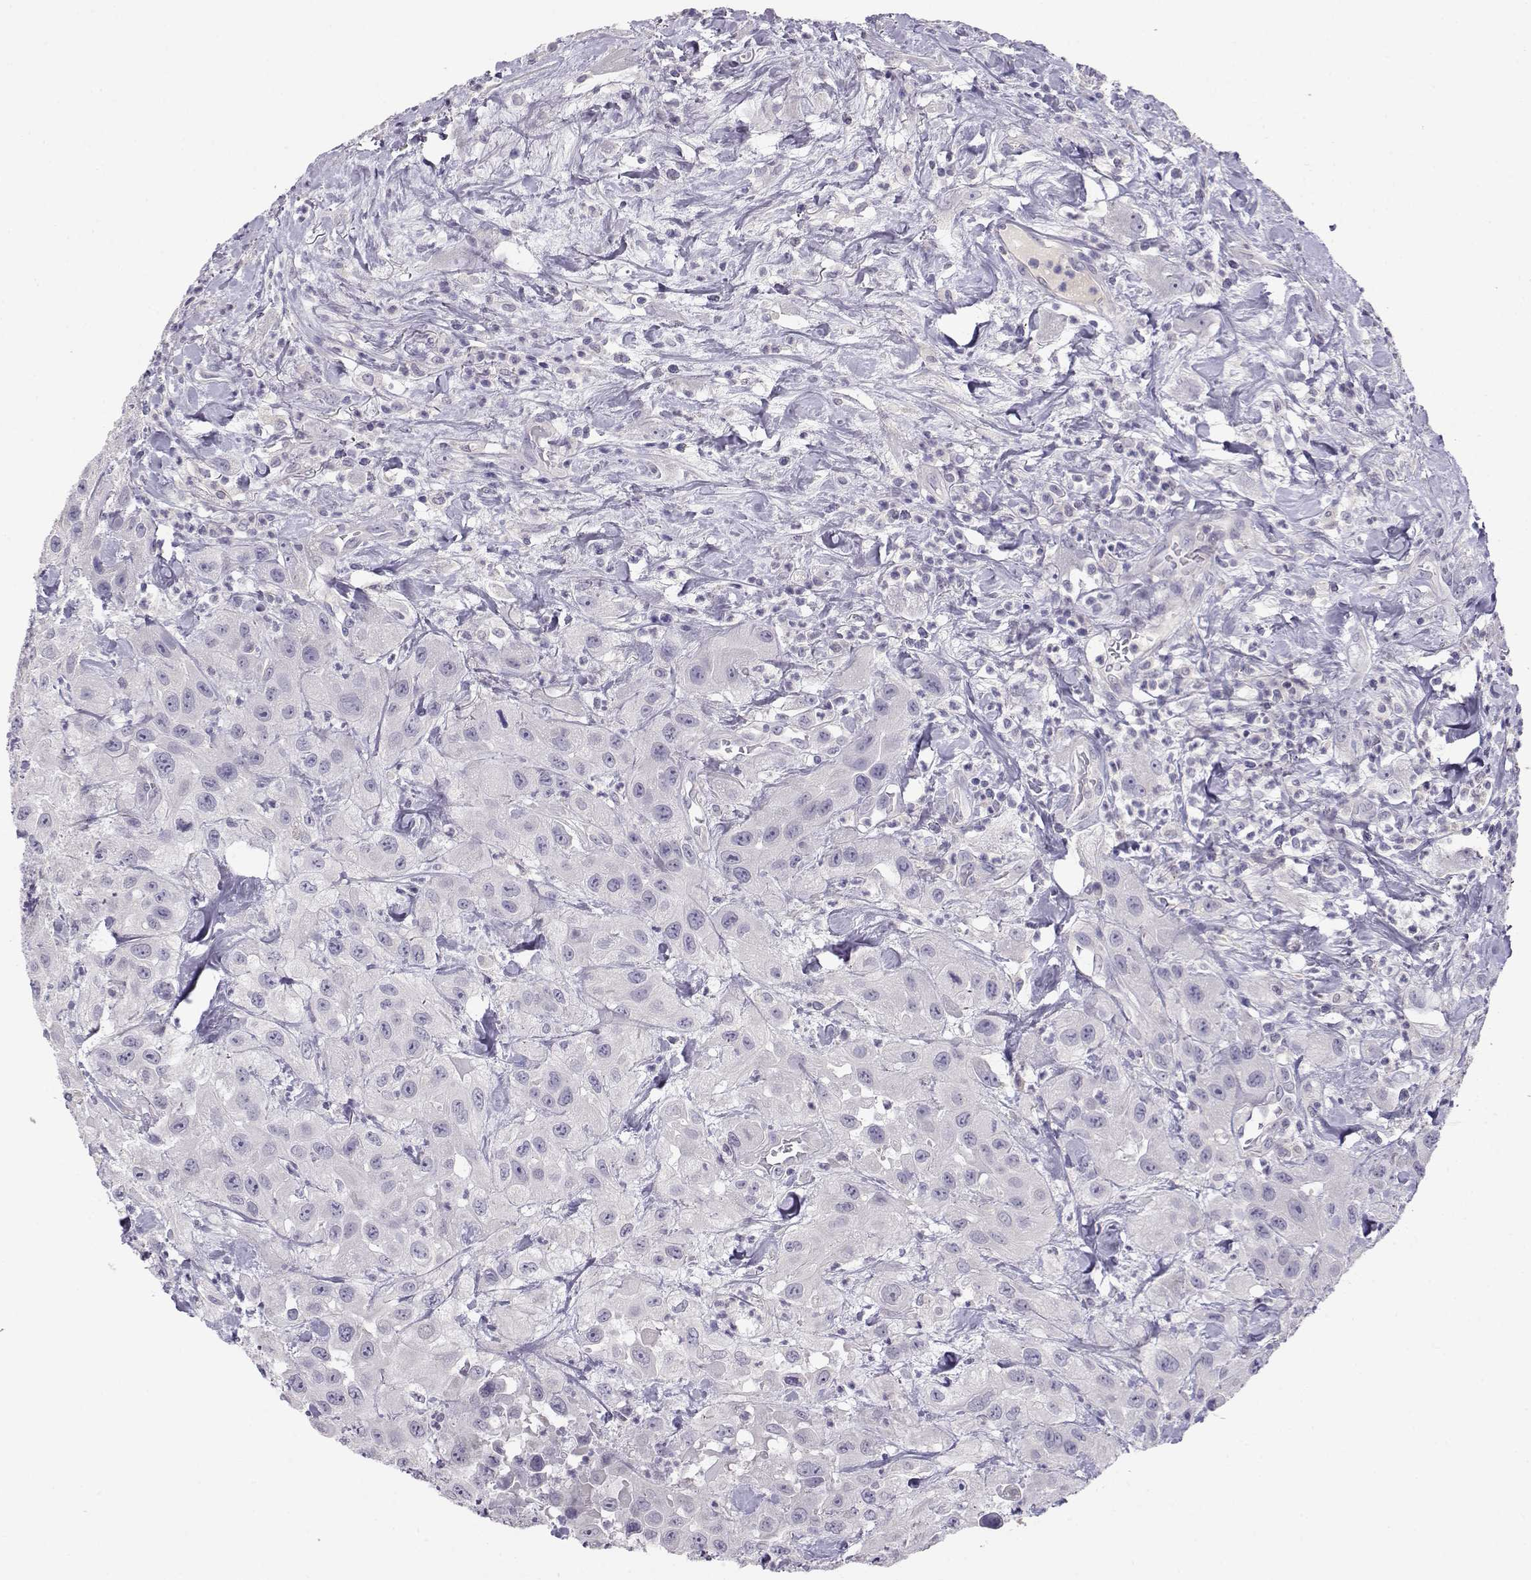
{"staining": {"intensity": "negative", "quantity": "none", "location": "none"}, "tissue": "urothelial cancer", "cell_type": "Tumor cells", "image_type": "cancer", "snomed": [{"axis": "morphology", "description": "Urothelial carcinoma, High grade"}, {"axis": "topography", "description": "Urinary bladder"}], "caption": "A micrograph of human urothelial carcinoma (high-grade) is negative for staining in tumor cells.", "gene": "ENDOU", "patient": {"sex": "male", "age": 79}}